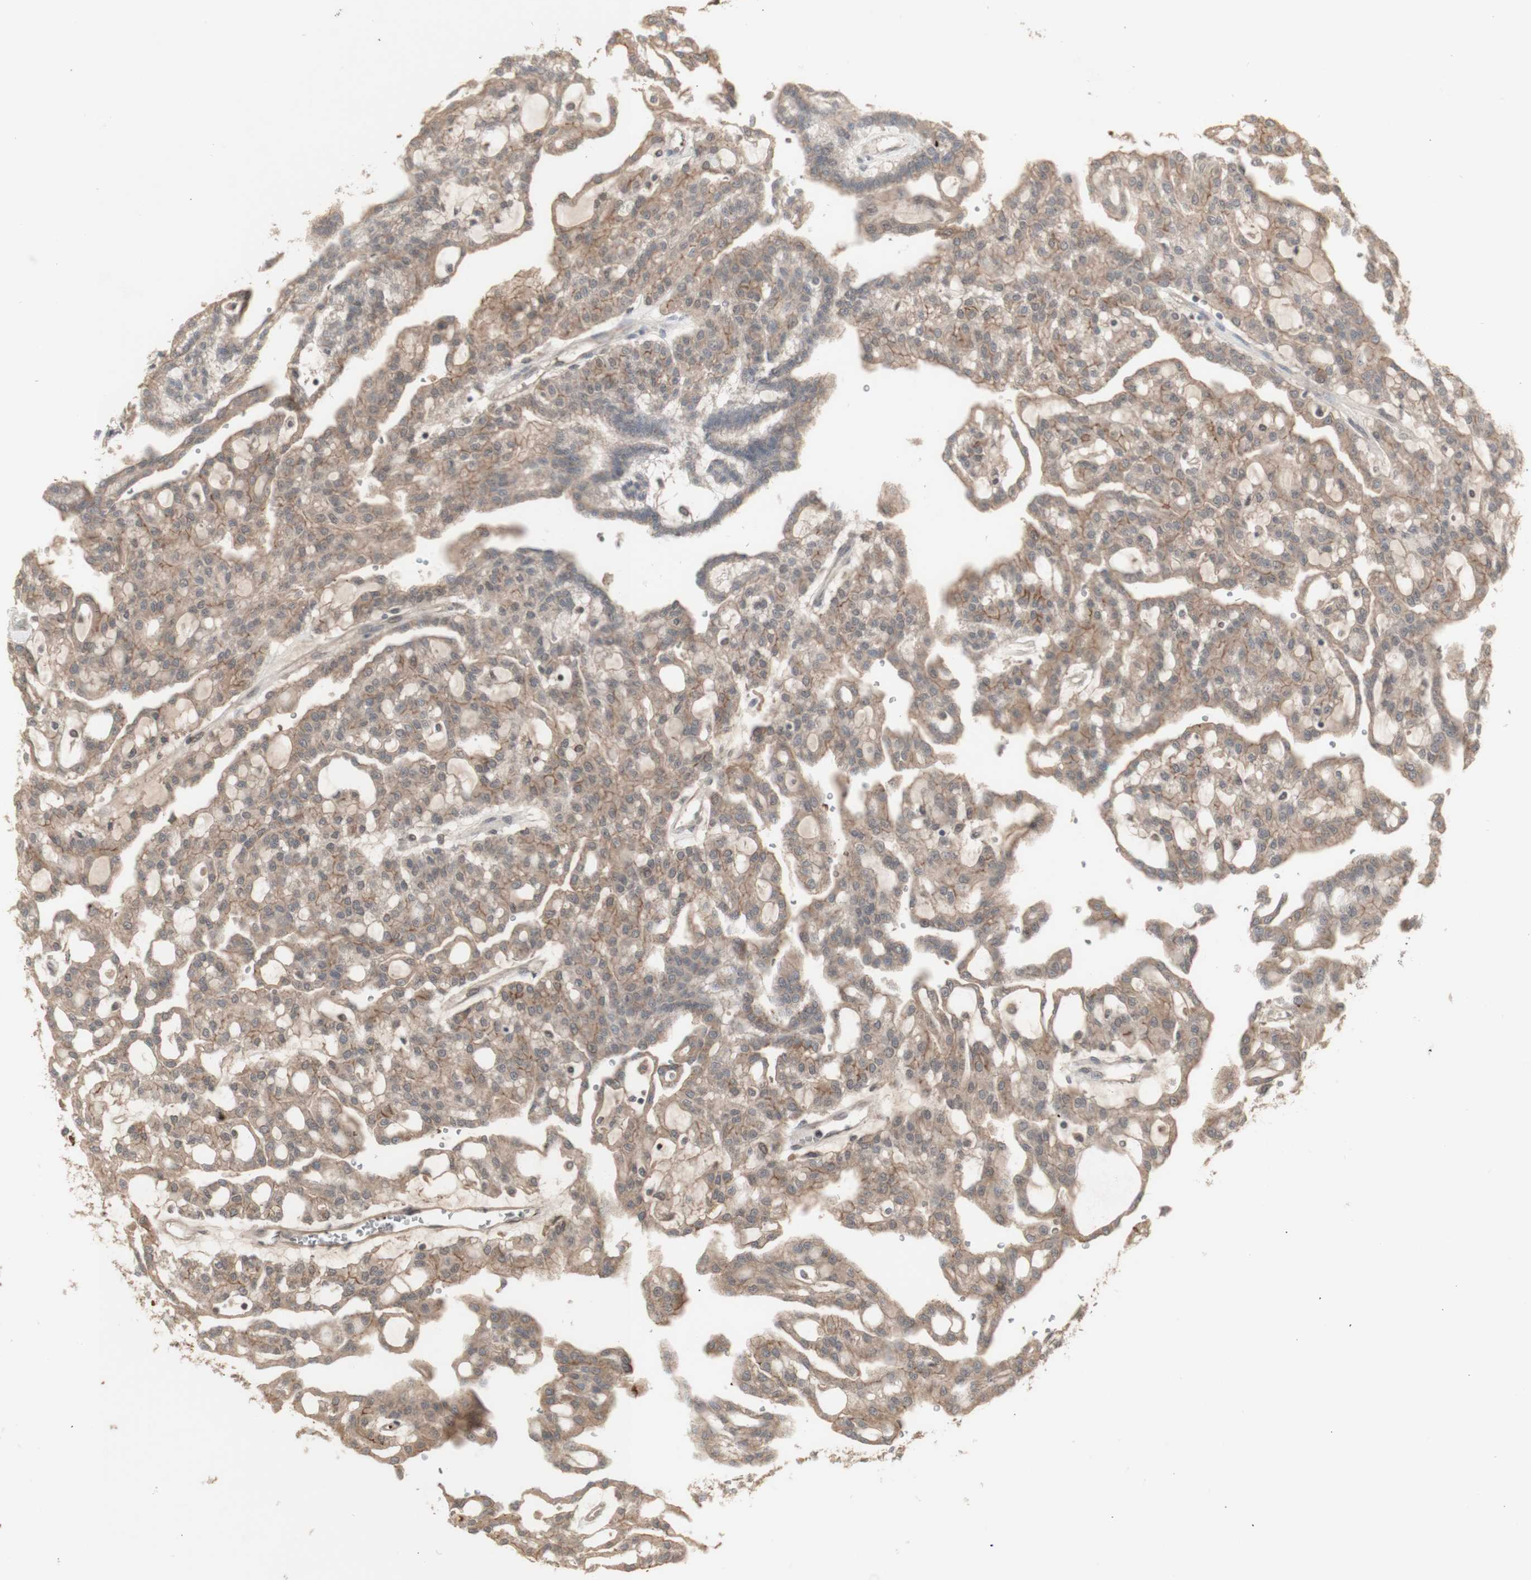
{"staining": {"intensity": "weak", "quantity": ">75%", "location": "cytoplasmic/membranous"}, "tissue": "renal cancer", "cell_type": "Tumor cells", "image_type": "cancer", "snomed": [{"axis": "morphology", "description": "Adenocarcinoma, NOS"}, {"axis": "topography", "description": "Kidney"}], "caption": "Human adenocarcinoma (renal) stained with a brown dye reveals weak cytoplasmic/membranous positive staining in approximately >75% of tumor cells.", "gene": "ALOX12", "patient": {"sex": "male", "age": 63}}